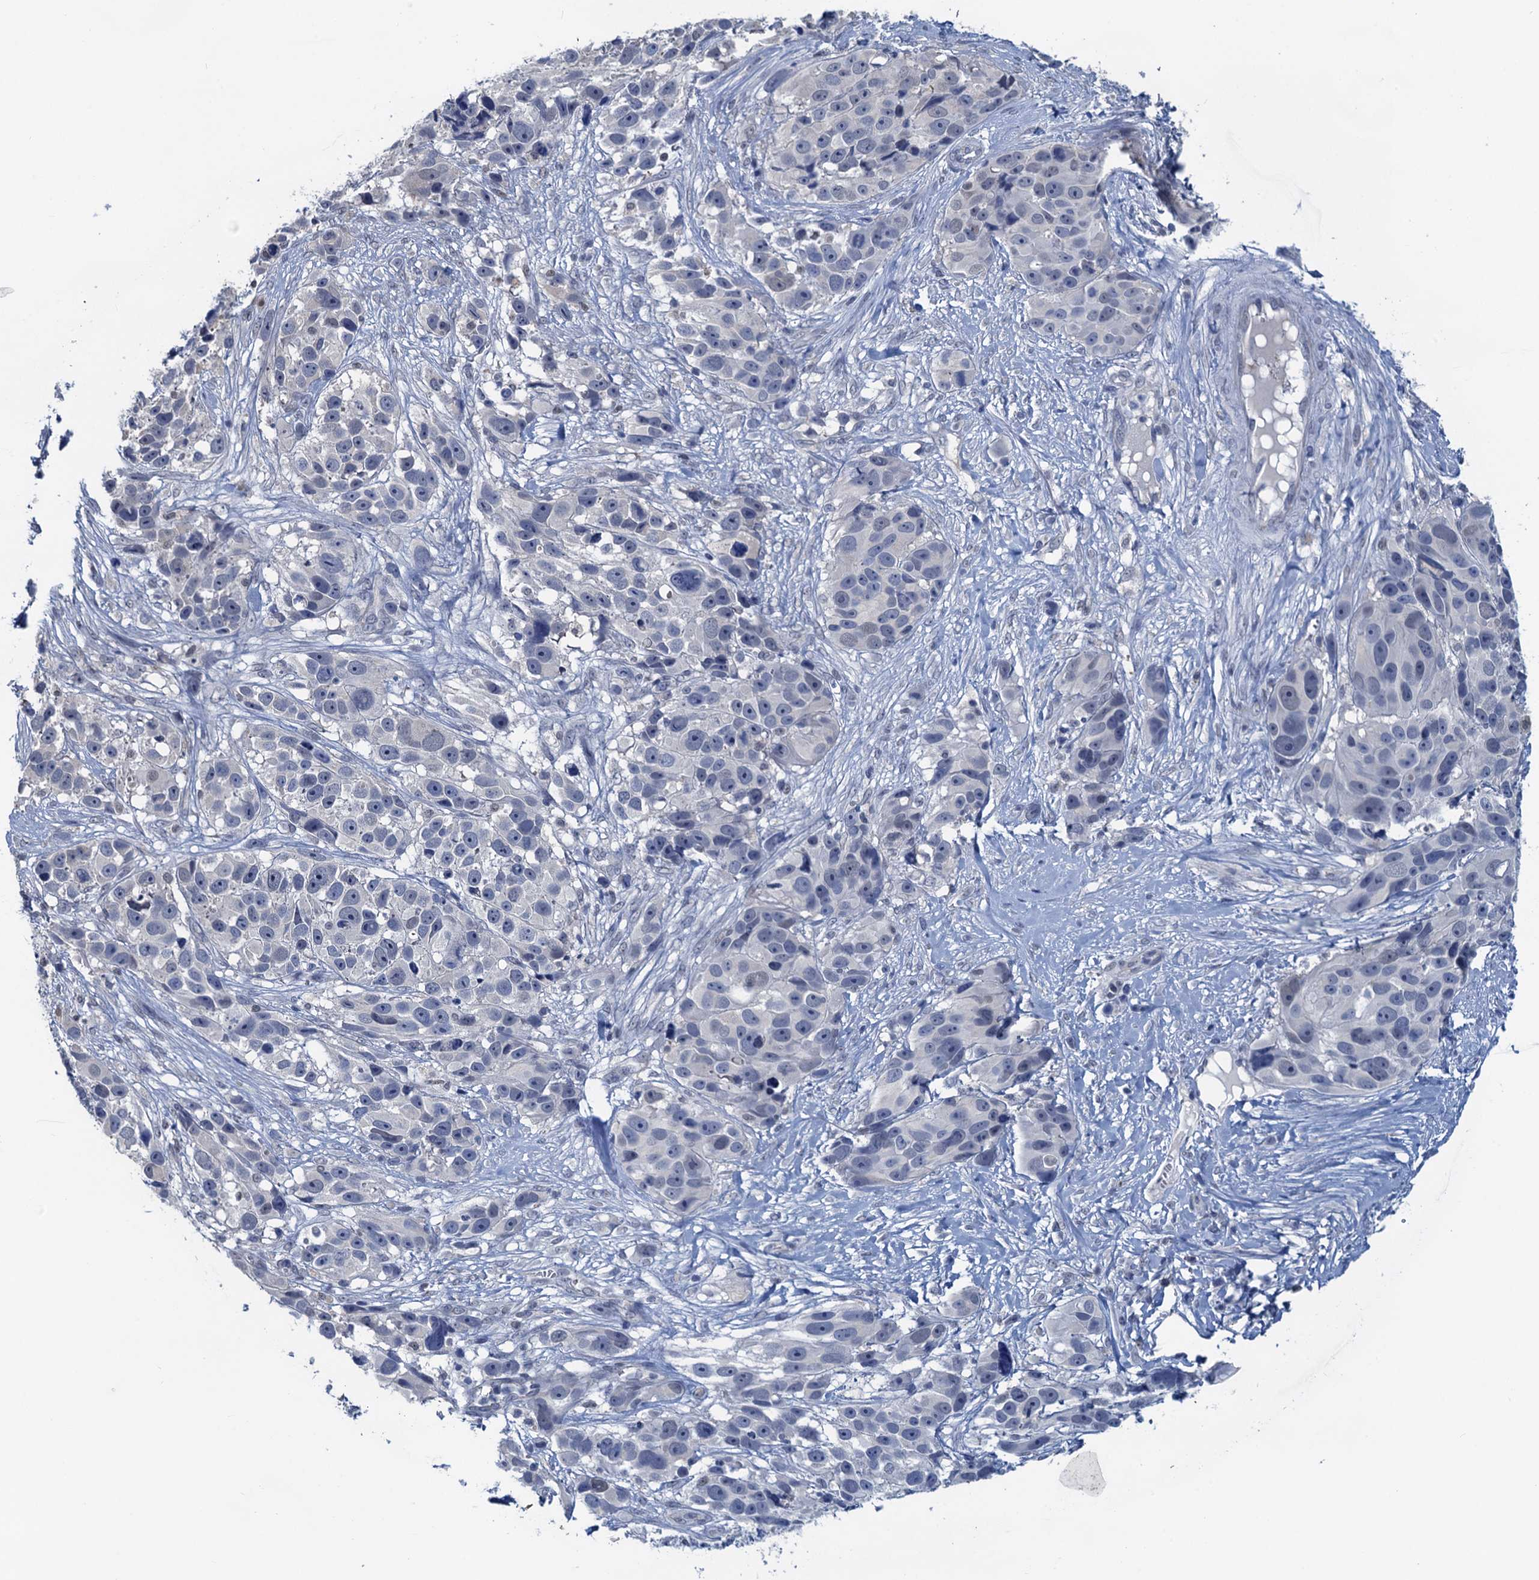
{"staining": {"intensity": "negative", "quantity": "none", "location": "none"}, "tissue": "melanoma", "cell_type": "Tumor cells", "image_type": "cancer", "snomed": [{"axis": "morphology", "description": "Malignant melanoma, NOS"}, {"axis": "topography", "description": "Skin"}], "caption": "This photomicrograph is of malignant melanoma stained with immunohistochemistry to label a protein in brown with the nuclei are counter-stained blue. There is no positivity in tumor cells.", "gene": "RTKN2", "patient": {"sex": "male", "age": 84}}